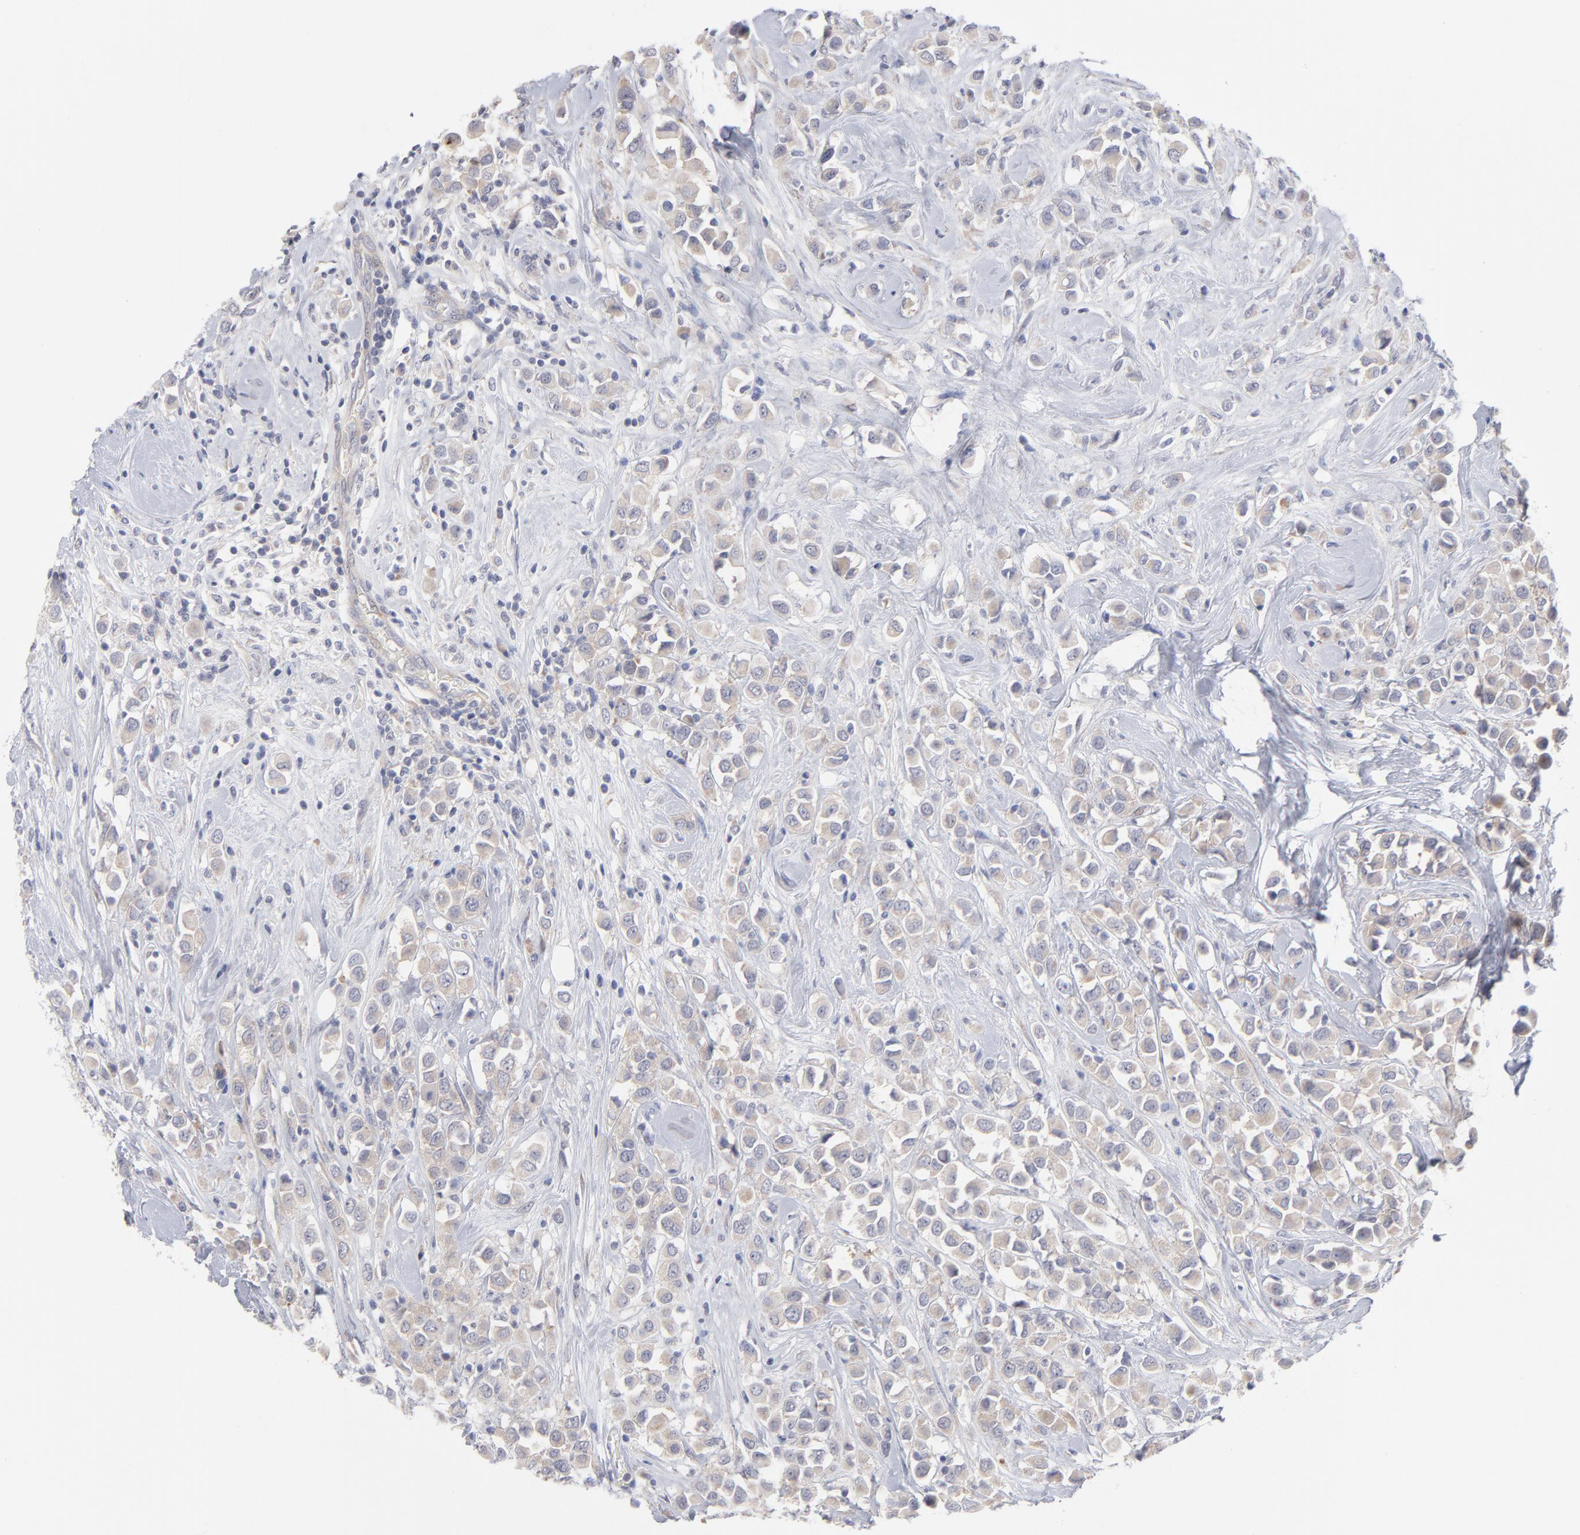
{"staining": {"intensity": "weak", "quantity": ">75%", "location": "cytoplasmic/membranous"}, "tissue": "breast cancer", "cell_type": "Tumor cells", "image_type": "cancer", "snomed": [{"axis": "morphology", "description": "Duct carcinoma"}, {"axis": "topography", "description": "Breast"}], "caption": "Protein staining of breast cancer tissue reveals weak cytoplasmic/membranous staining in approximately >75% of tumor cells.", "gene": "RPS24", "patient": {"sex": "female", "age": 61}}